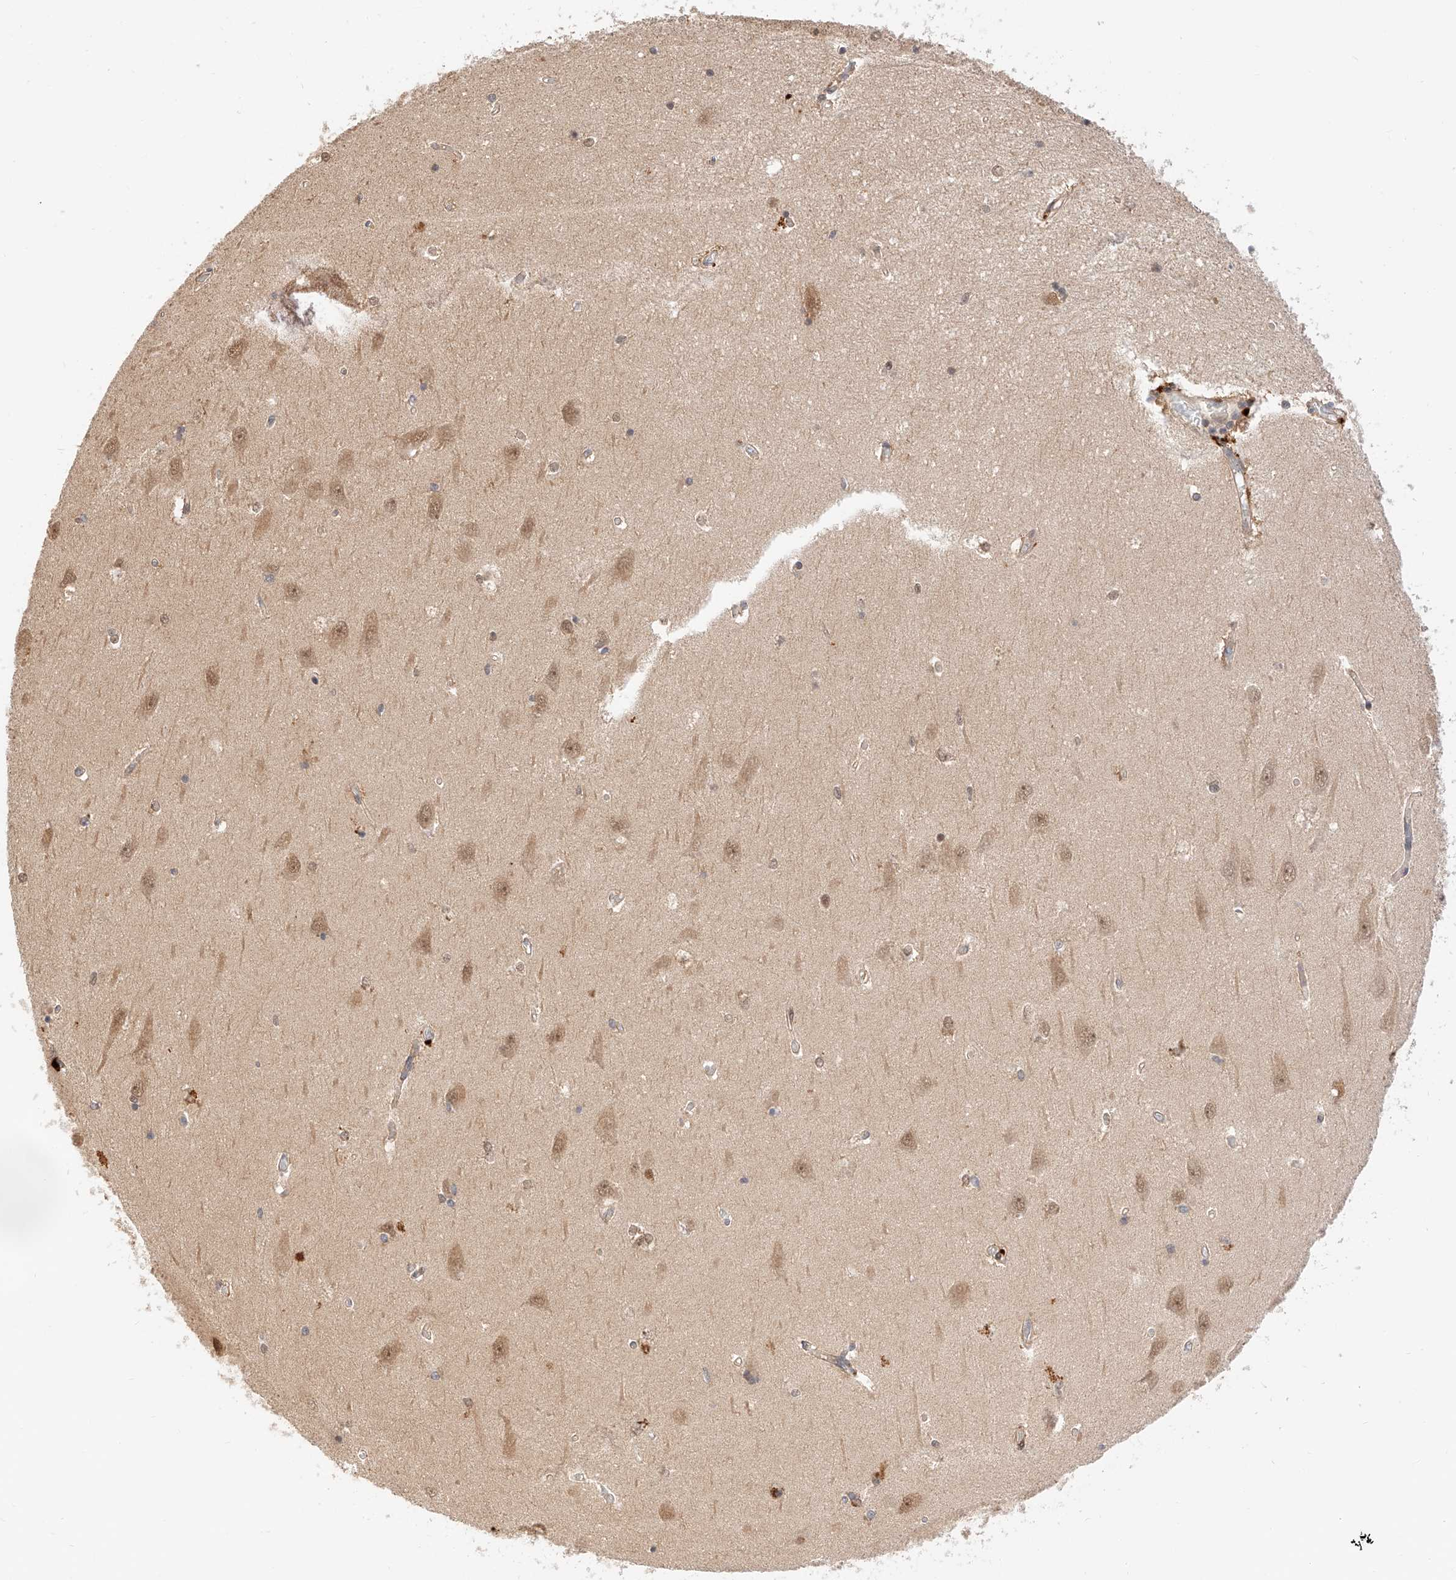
{"staining": {"intensity": "moderate", "quantity": "<25%", "location": "nuclear"}, "tissue": "hippocampus", "cell_type": "Glial cells", "image_type": "normal", "snomed": [{"axis": "morphology", "description": "Normal tissue, NOS"}, {"axis": "topography", "description": "Hippocampus"}], "caption": "The photomicrograph displays immunohistochemical staining of unremarkable hippocampus. There is moderate nuclear positivity is present in about <25% of glial cells. The staining was performed using DAB, with brown indicating positive protein expression. Nuclei are stained blue with hematoxylin.", "gene": "EIF4H", "patient": {"sex": "male", "age": 45}}